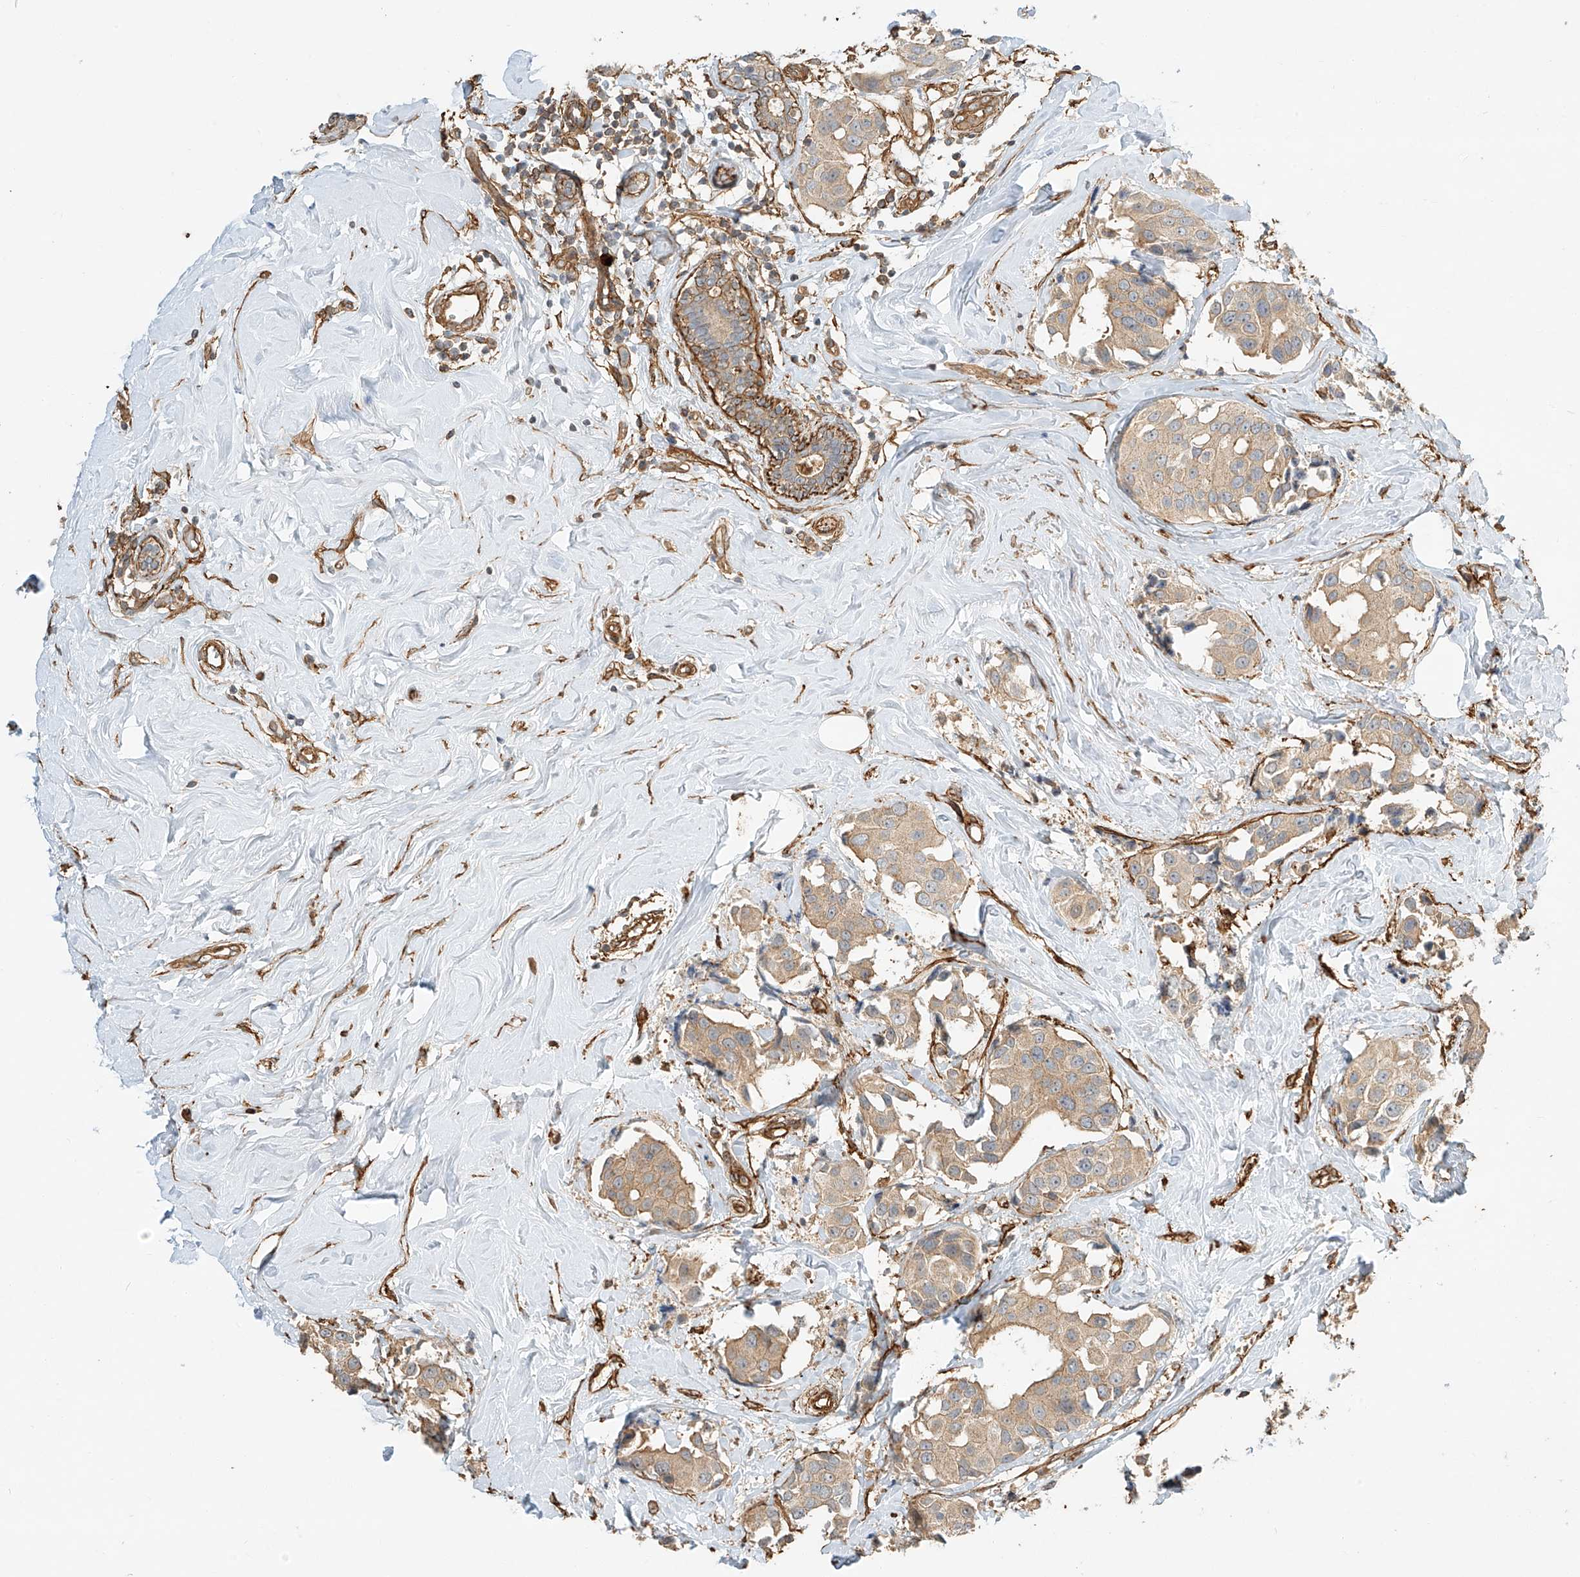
{"staining": {"intensity": "weak", "quantity": "25%-75%", "location": "cytoplasmic/membranous"}, "tissue": "breast cancer", "cell_type": "Tumor cells", "image_type": "cancer", "snomed": [{"axis": "morphology", "description": "Normal tissue, NOS"}, {"axis": "morphology", "description": "Duct carcinoma"}, {"axis": "topography", "description": "Breast"}], "caption": "IHC micrograph of neoplastic tissue: breast cancer (infiltrating ductal carcinoma) stained using immunohistochemistry (IHC) exhibits low levels of weak protein expression localized specifically in the cytoplasmic/membranous of tumor cells, appearing as a cytoplasmic/membranous brown color.", "gene": "CSMD3", "patient": {"sex": "female", "age": 39}}